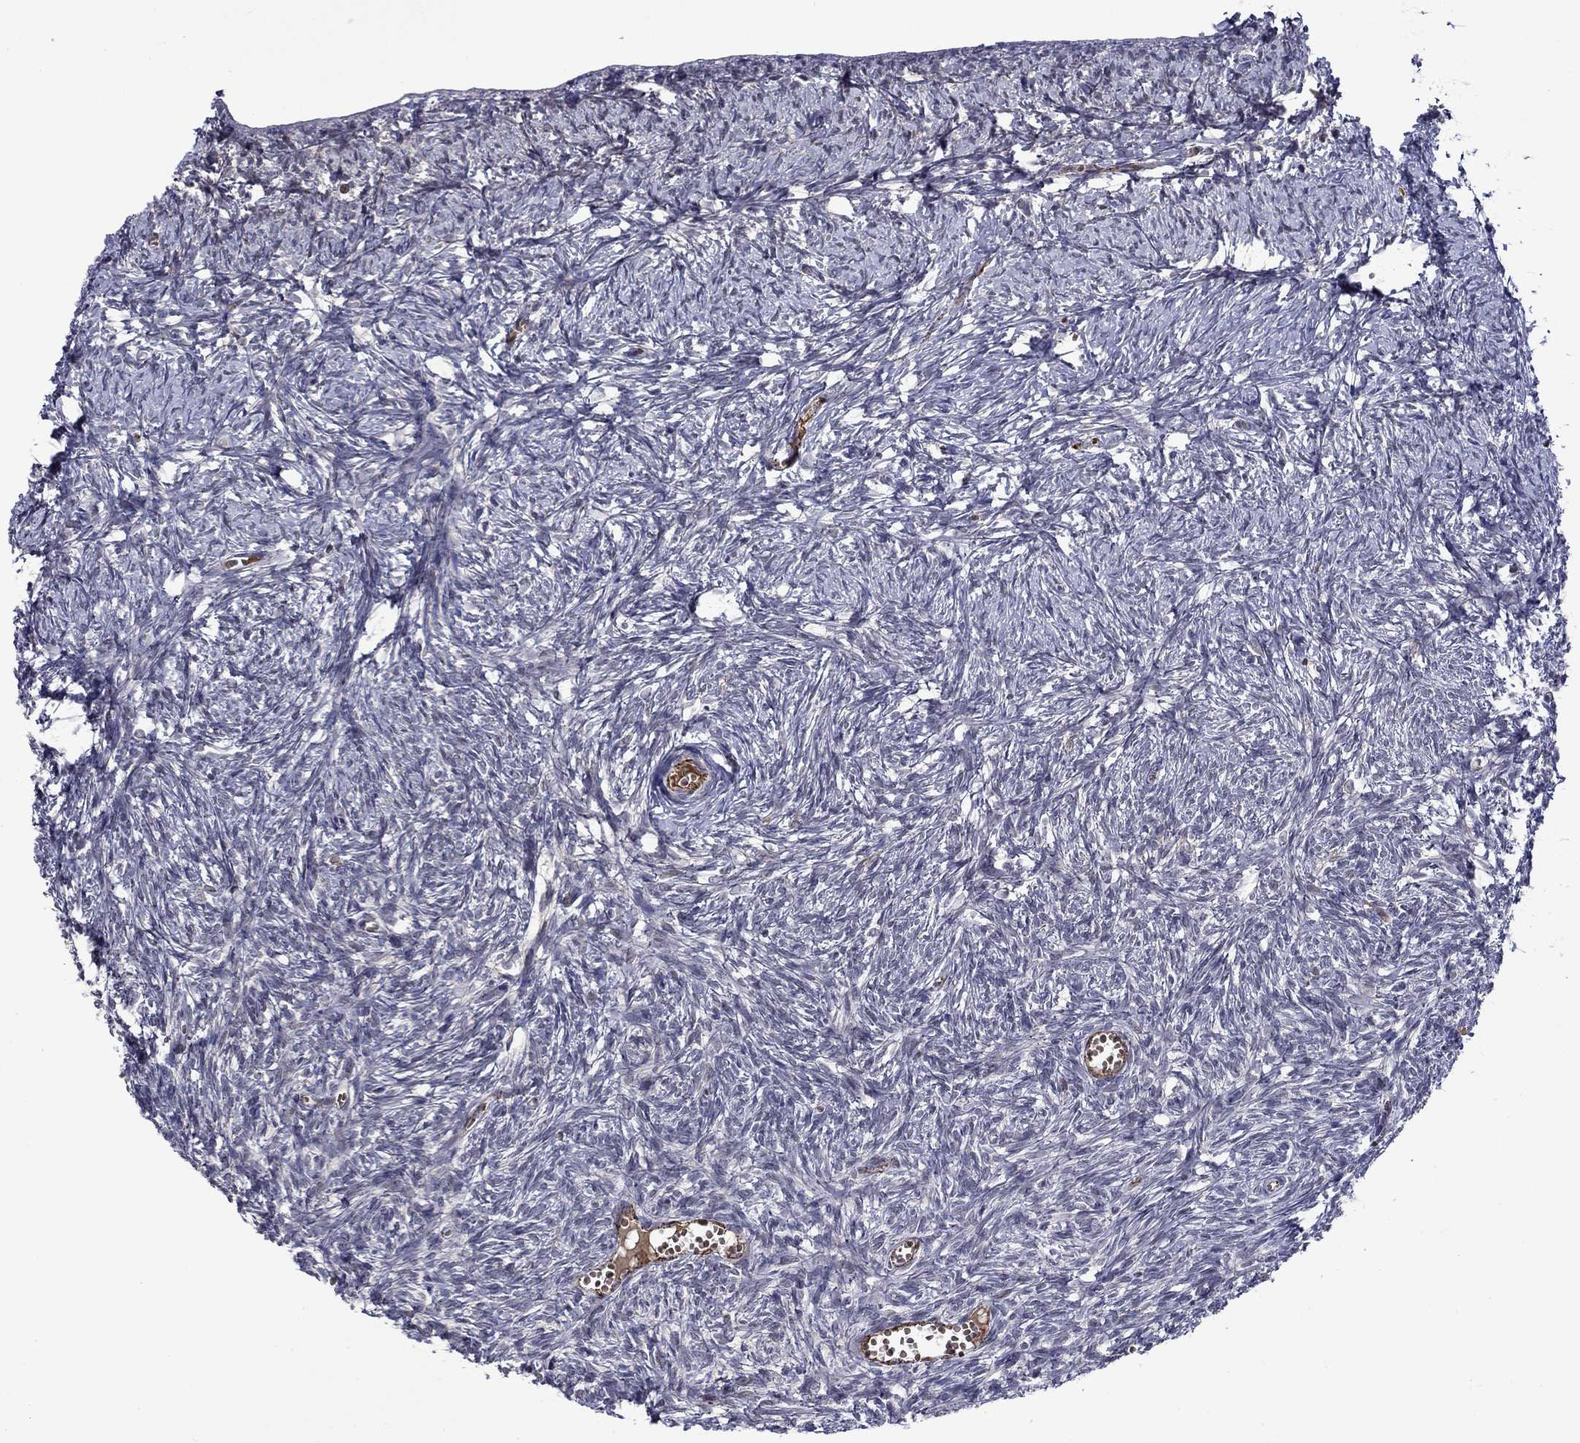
{"staining": {"intensity": "negative", "quantity": "none", "location": "none"}, "tissue": "ovary", "cell_type": "Follicle cells", "image_type": "normal", "snomed": [{"axis": "morphology", "description": "Normal tissue, NOS"}, {"axis": "topography", "description": "Ovary"}], "caption": "Immunohistochemistry (IHC) of unremarkable human ovary demonstrates no staining in follicle cells.", "gene": "SLITRK1", "patient": {"sex": "female", "age": 43}}